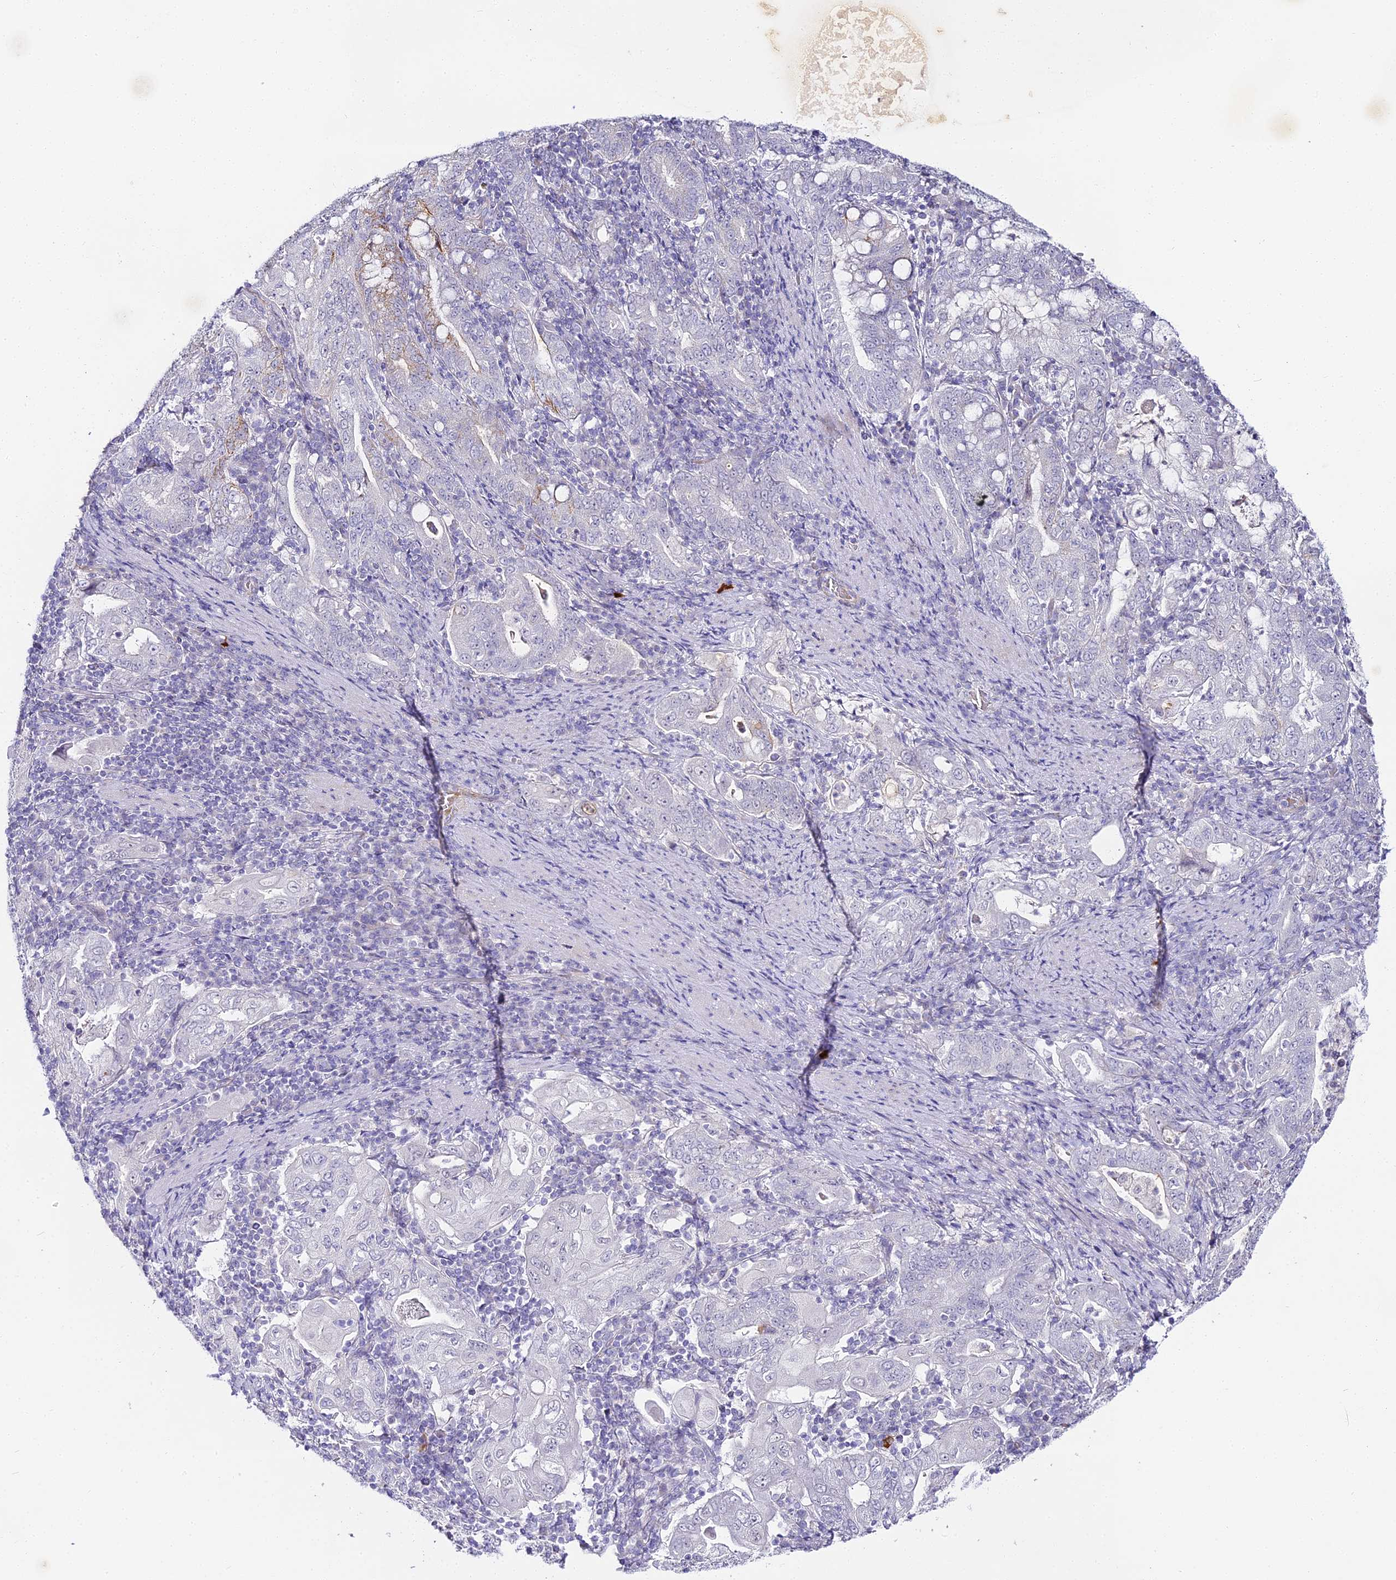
{"staining": {"intensity": "negative", "quantity": "none", "location": "none"}, "tissue": "stomach cancer", "cell_type": "Tumor cells", "image_type": "cancer", "snomed": [{"axis": "morphology", "description": "Normal tissue, NOS"}, {"axis": "morphology", "description": "Adenocarcinoma, NOS"}, {"axis": "topography", "description": "Esophagus"}, {"axis": "topography", "description": "Stomach, upper"}, {"axis": "topography", "description": "Peripheral nerve tissue"}], "caption": "IHC of stomach adenocarcinoma exhibits no expression in tumor cells.", "gene": "ALPG", "patient": {"sex": "male", "age": 62}}